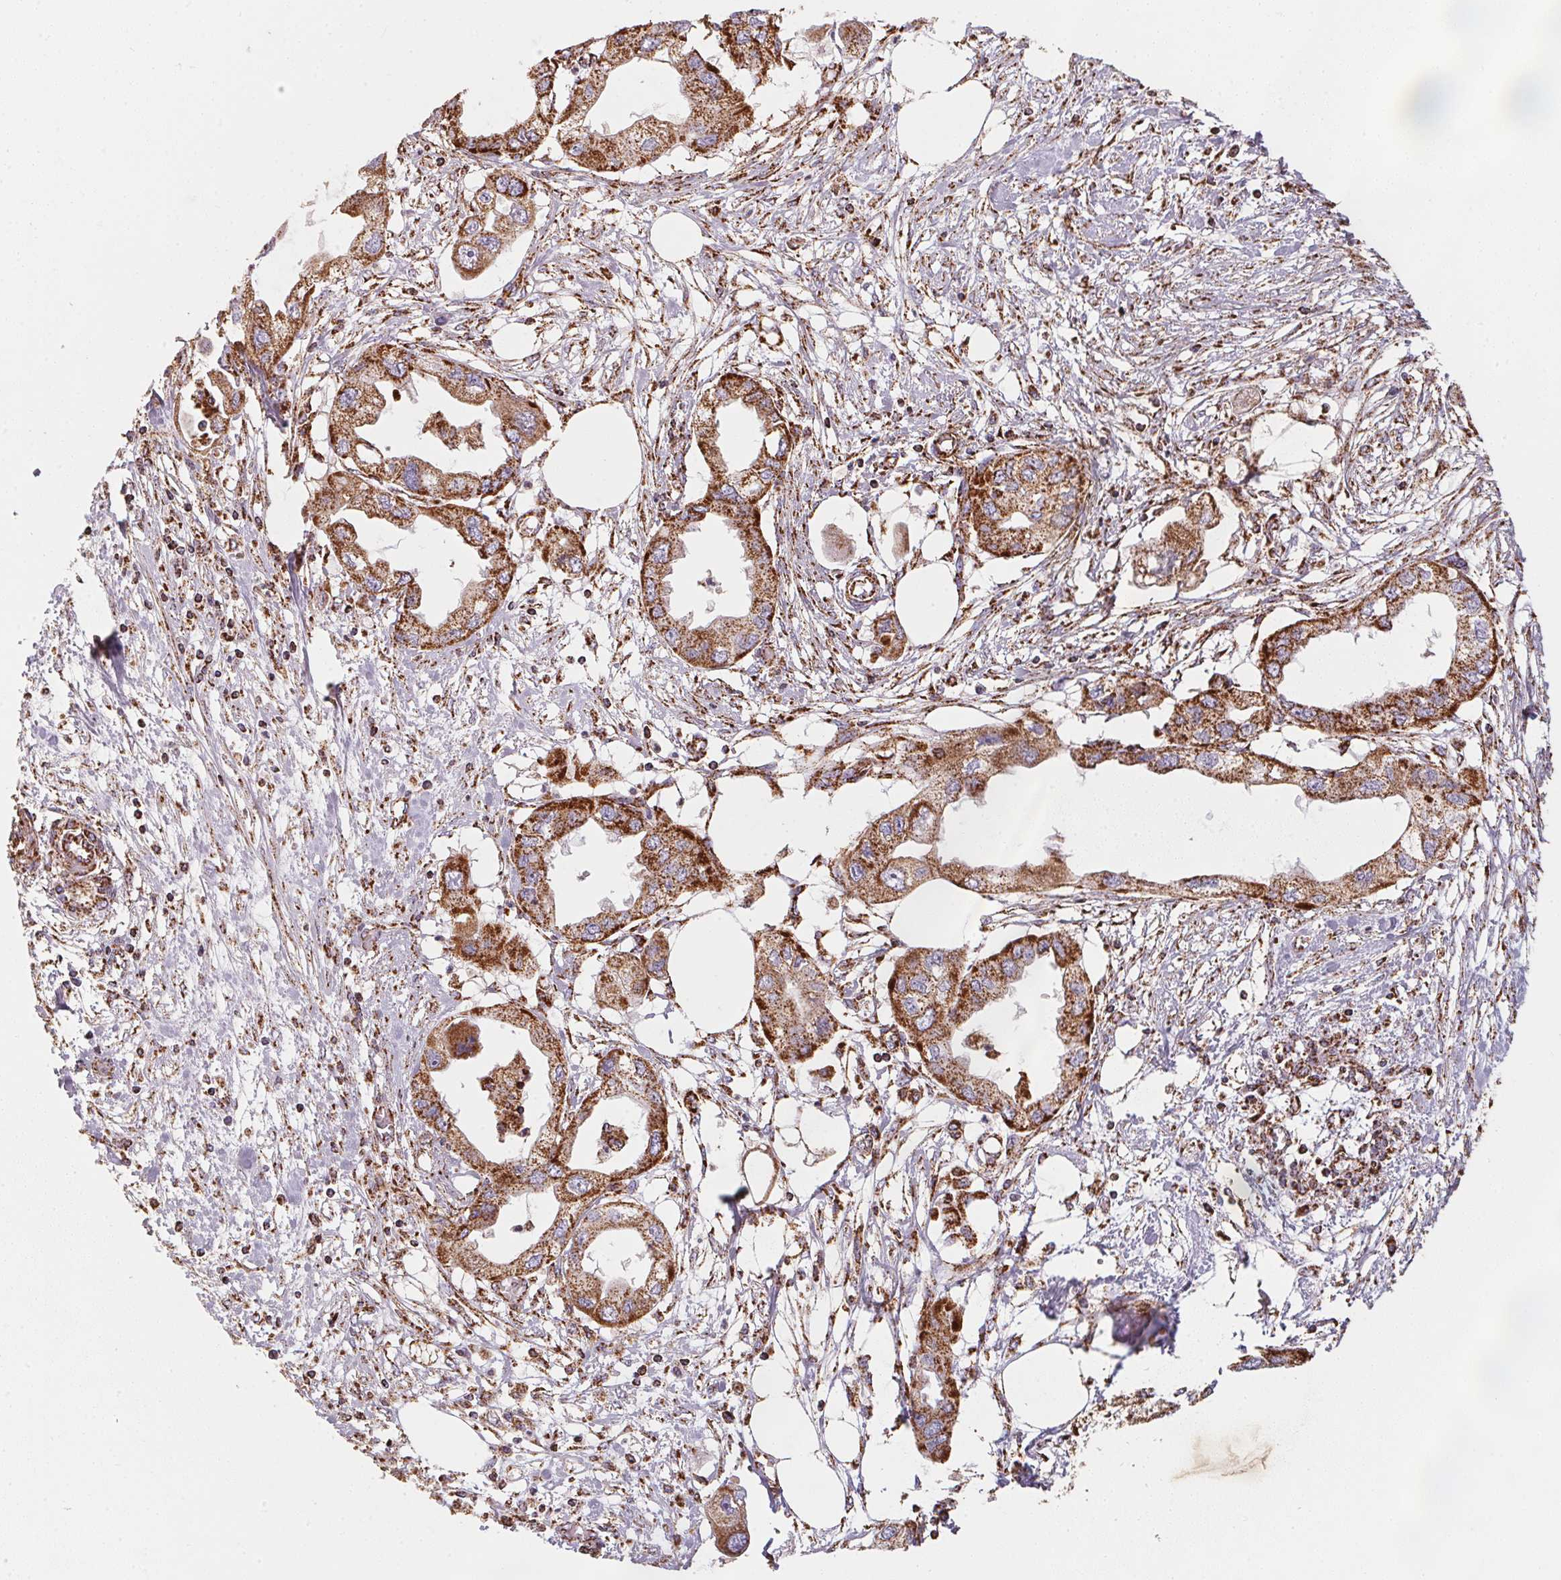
{"staining": {"intensity": "strong", "quantity": ">75%", "location": "cytoplasmic/membranous"}, "tissue": "endometrial cancer", "cell_type": "Tumor cells", "image_type": "cancer", "snomed": [{"axis": "morphology", "description": "Adenocarcinoma, NOS"}, {"axis": "morphology", "description": "Adenocarcinoma, metastatic, NOS"}, {"axis": "topography", "description": "Adipose tissue"}, {"axis": "topography", "description": "Endometrium"}], "caption": "This image shows immunohistochemistry (IHC) staining of metastatic adenocarcinoma (endometrial), with high strong cytoplasmic/membranous positivity in approximately >75% of tumor cells.", "gene": "NDUFS2", "patient": {"sex": "female", "age": 67}}